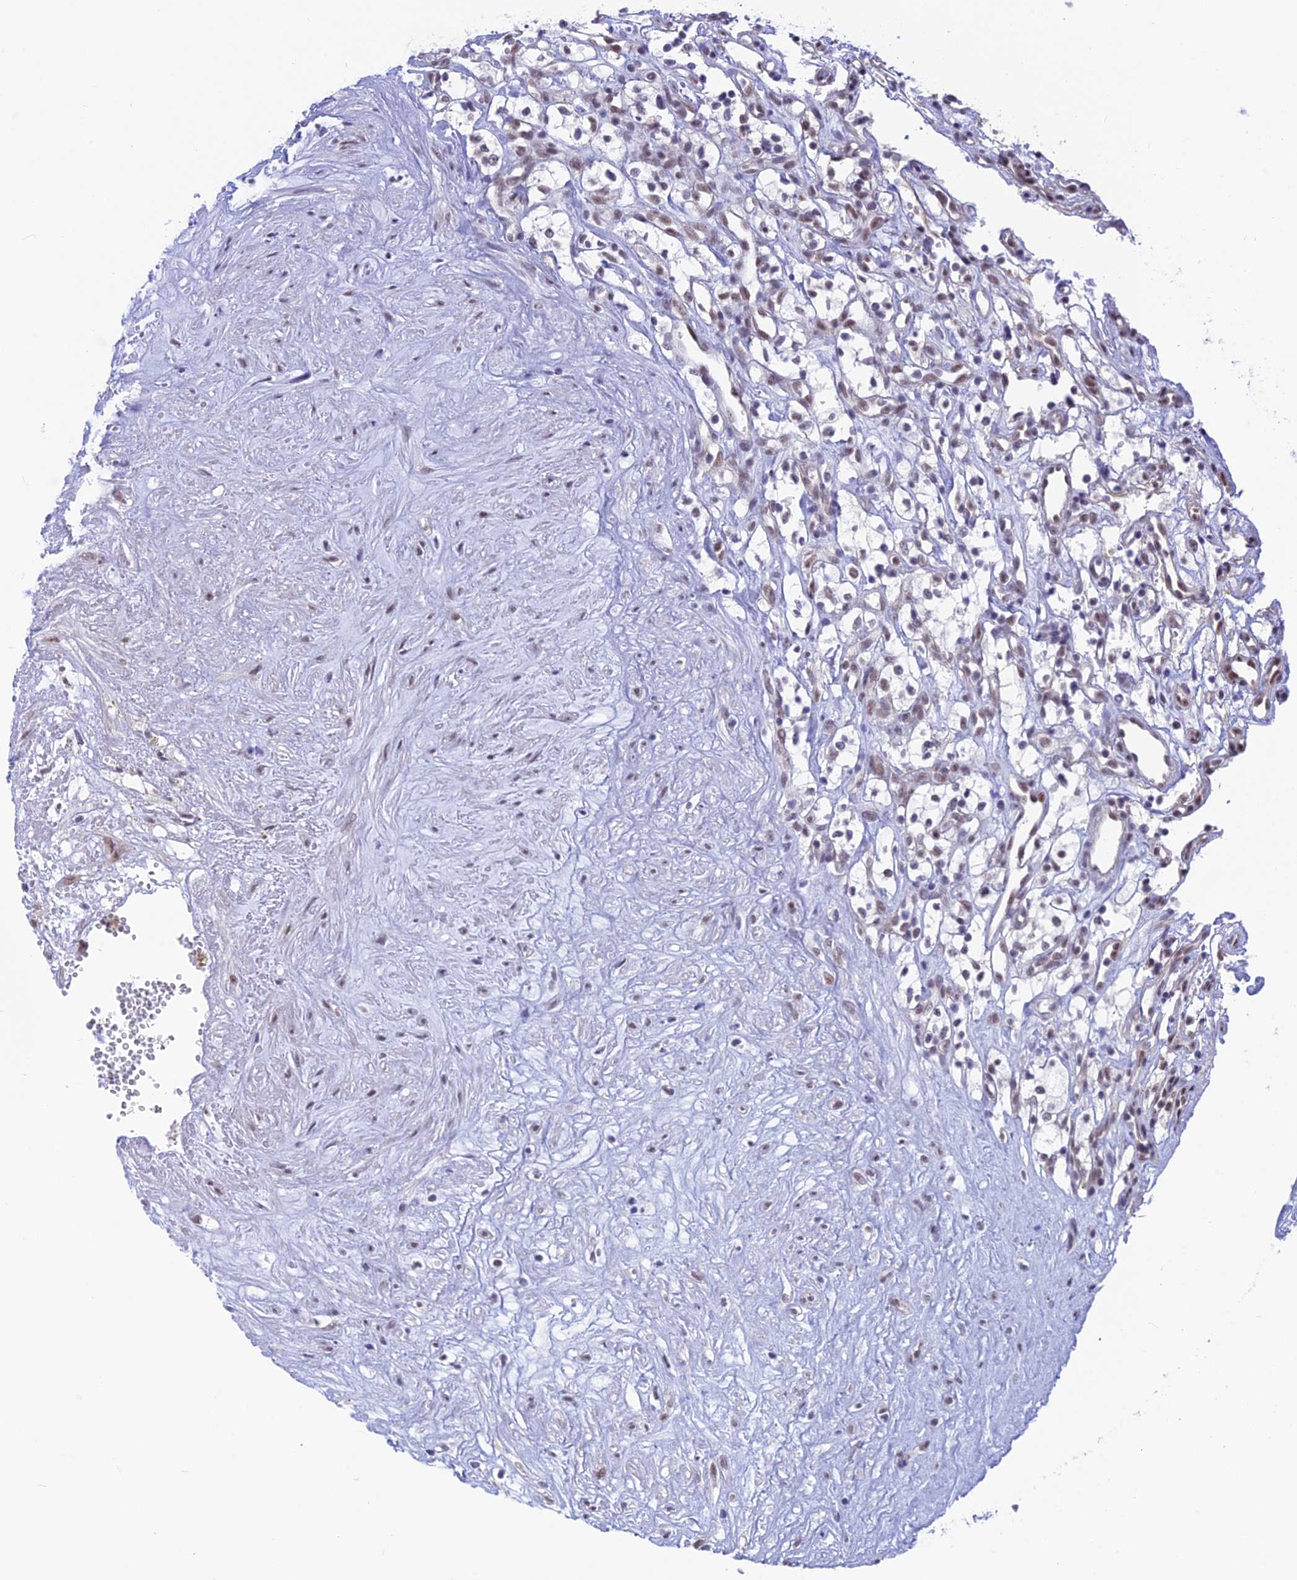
{"staining": {"intensity": "negative", "quantity": "none", "location": "none"}, "tissue": "renal cancer", "cell_type": "Tumor cells", "image_type": "cancer", "snomed": [{"axis": "morphology", "description": "Adenocarcinoma, NOS"}, {"axis": "topography", "description": "Kidney"}], "caption": "Protein analysis of renal cancer (adenocarcinoma) exhibits no significant positivity in tumor cells.", "gene": "SRSF5", "patient": {"sex": "male", "age": 59}}